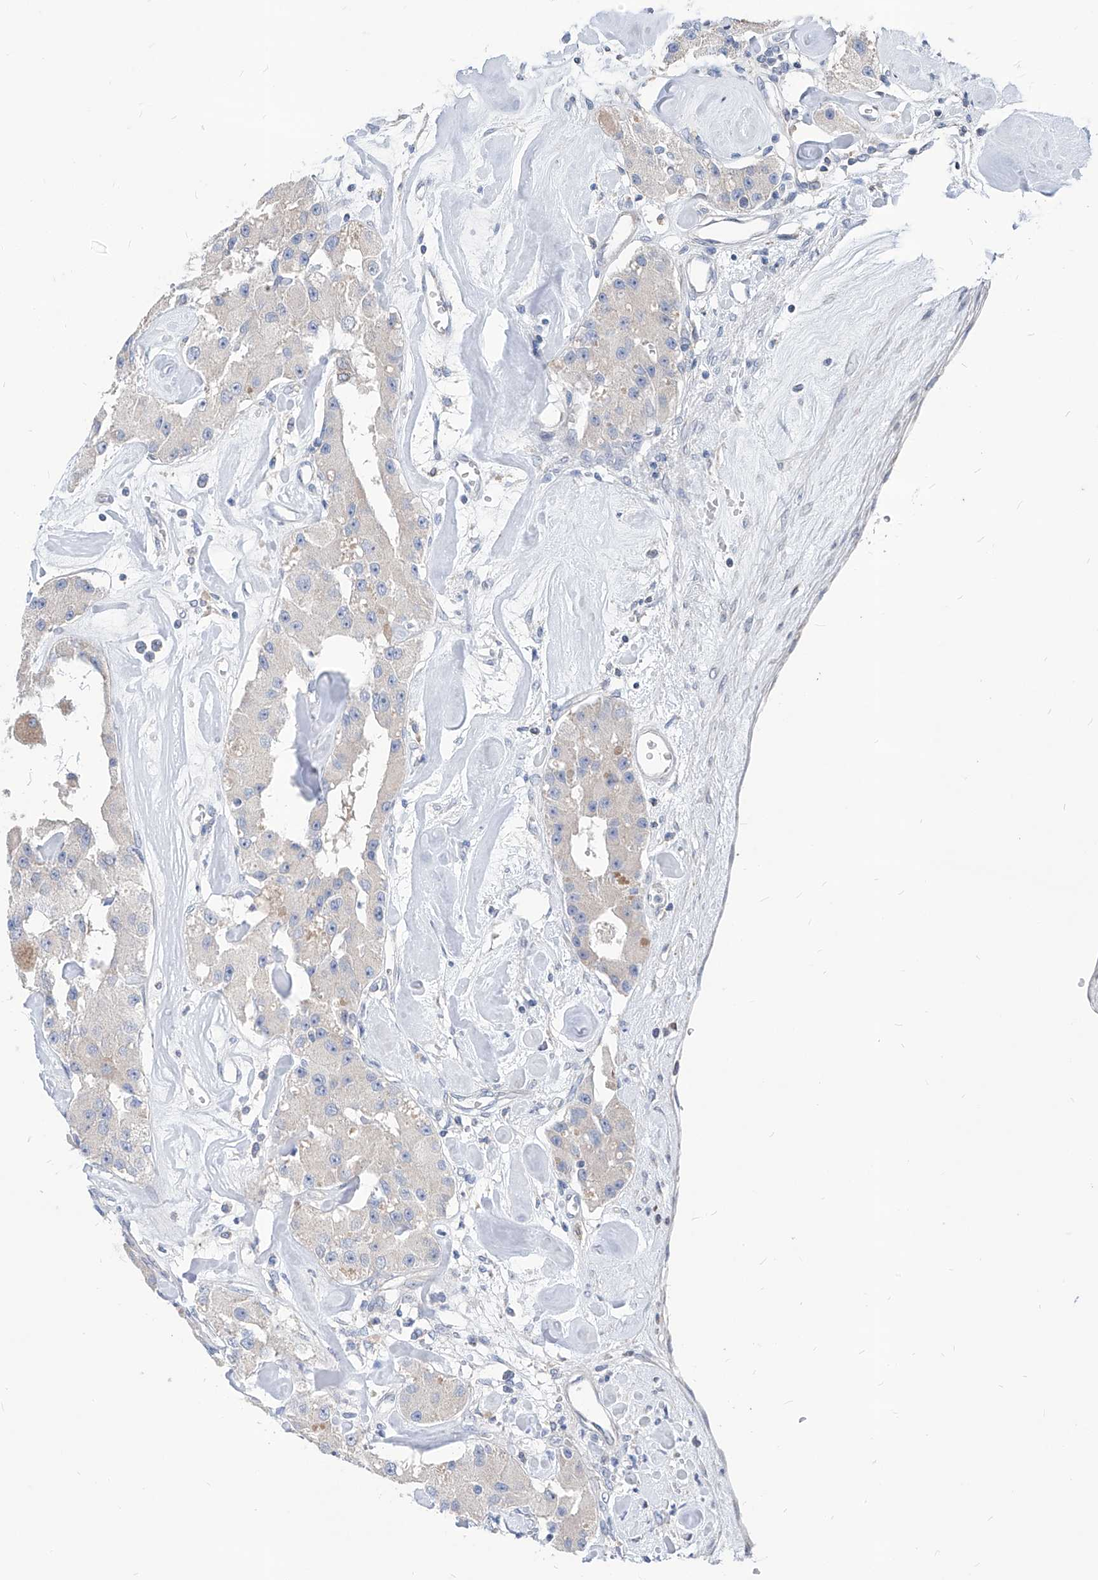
{"staining": {"intensity": "negative", "quantity": "none", "location": "none"}, "tissue": "carcinoid", "cell_type": "Tumor cells", "image_type": "cancer", "snomed": [{"axis": "morphology", "description": "Carcinoid, malignant, NOS"}, {"axis": "topography", "description": "Pancreas"}], "caption": "Tumor cells are negative for brown protein staining in malignant carcinoid.", "gene": "AGPS", "patient": {"sex": "male", "age": 41}}